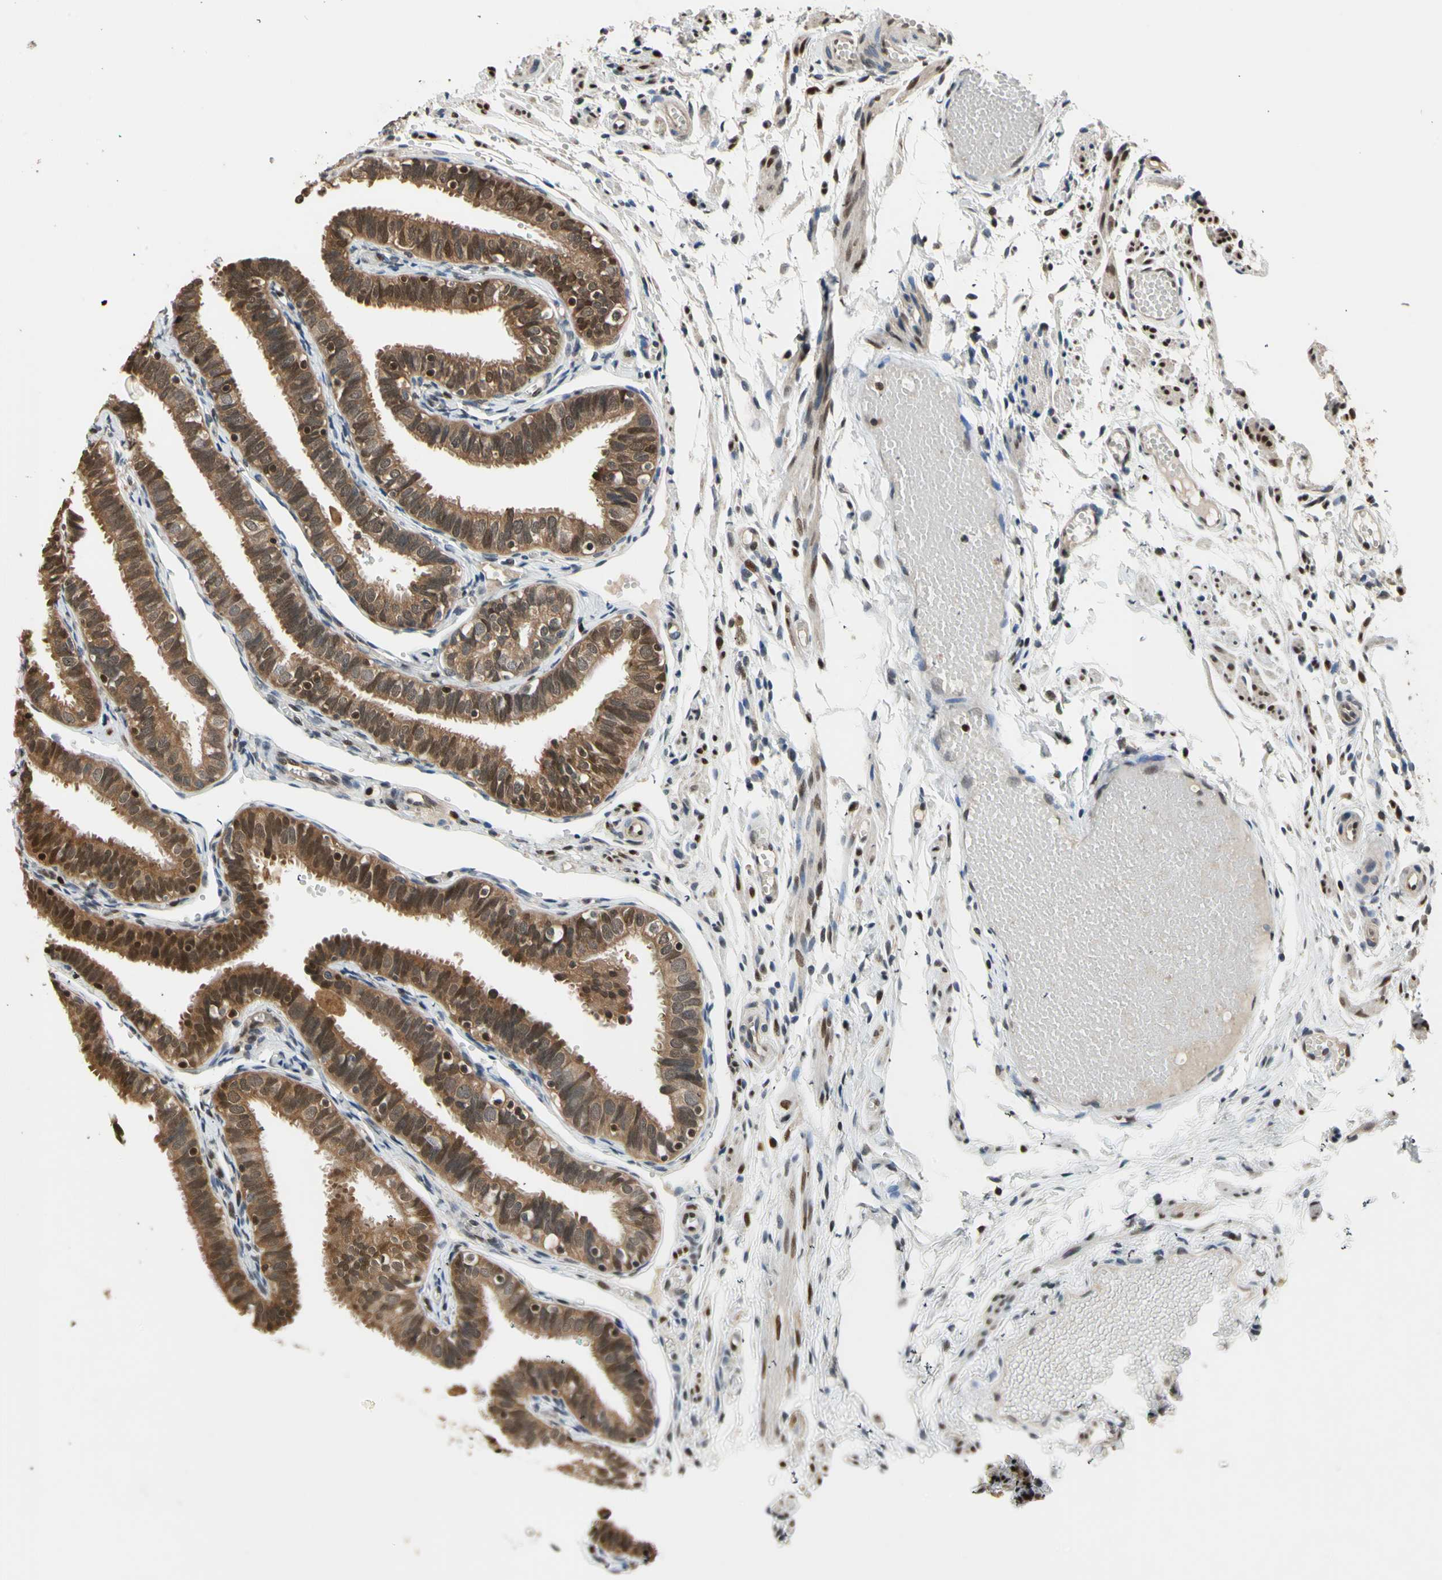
{"staining": {"intensity": "strong", "quantity": ">75%", "location": "cytoplasmic/membranous,nuclear"}, "tissue": "fallopian tube", "cell_type": "Glandular cells", "image_type": "normal", "snomed": [{"axis": "morphology", "description": "Normal tissue, NOS"}, {"axis": "topography", "description": "Fallopian tube"}], "caption": "IHC of unremarkable fallopian tube shows high levels of strong cytoplasmic/membranous,nuclear positivity in approximately >75% of glandular cells. The staining was performed using DAB (3,3'-diaminobenzidine) to visualize the protein expression in brown, while the nuclei were stained in blue with hematoxylin (Magnification: 20x).", "gene": "GSR", "patient": {"sex": "female", "age": 46}}